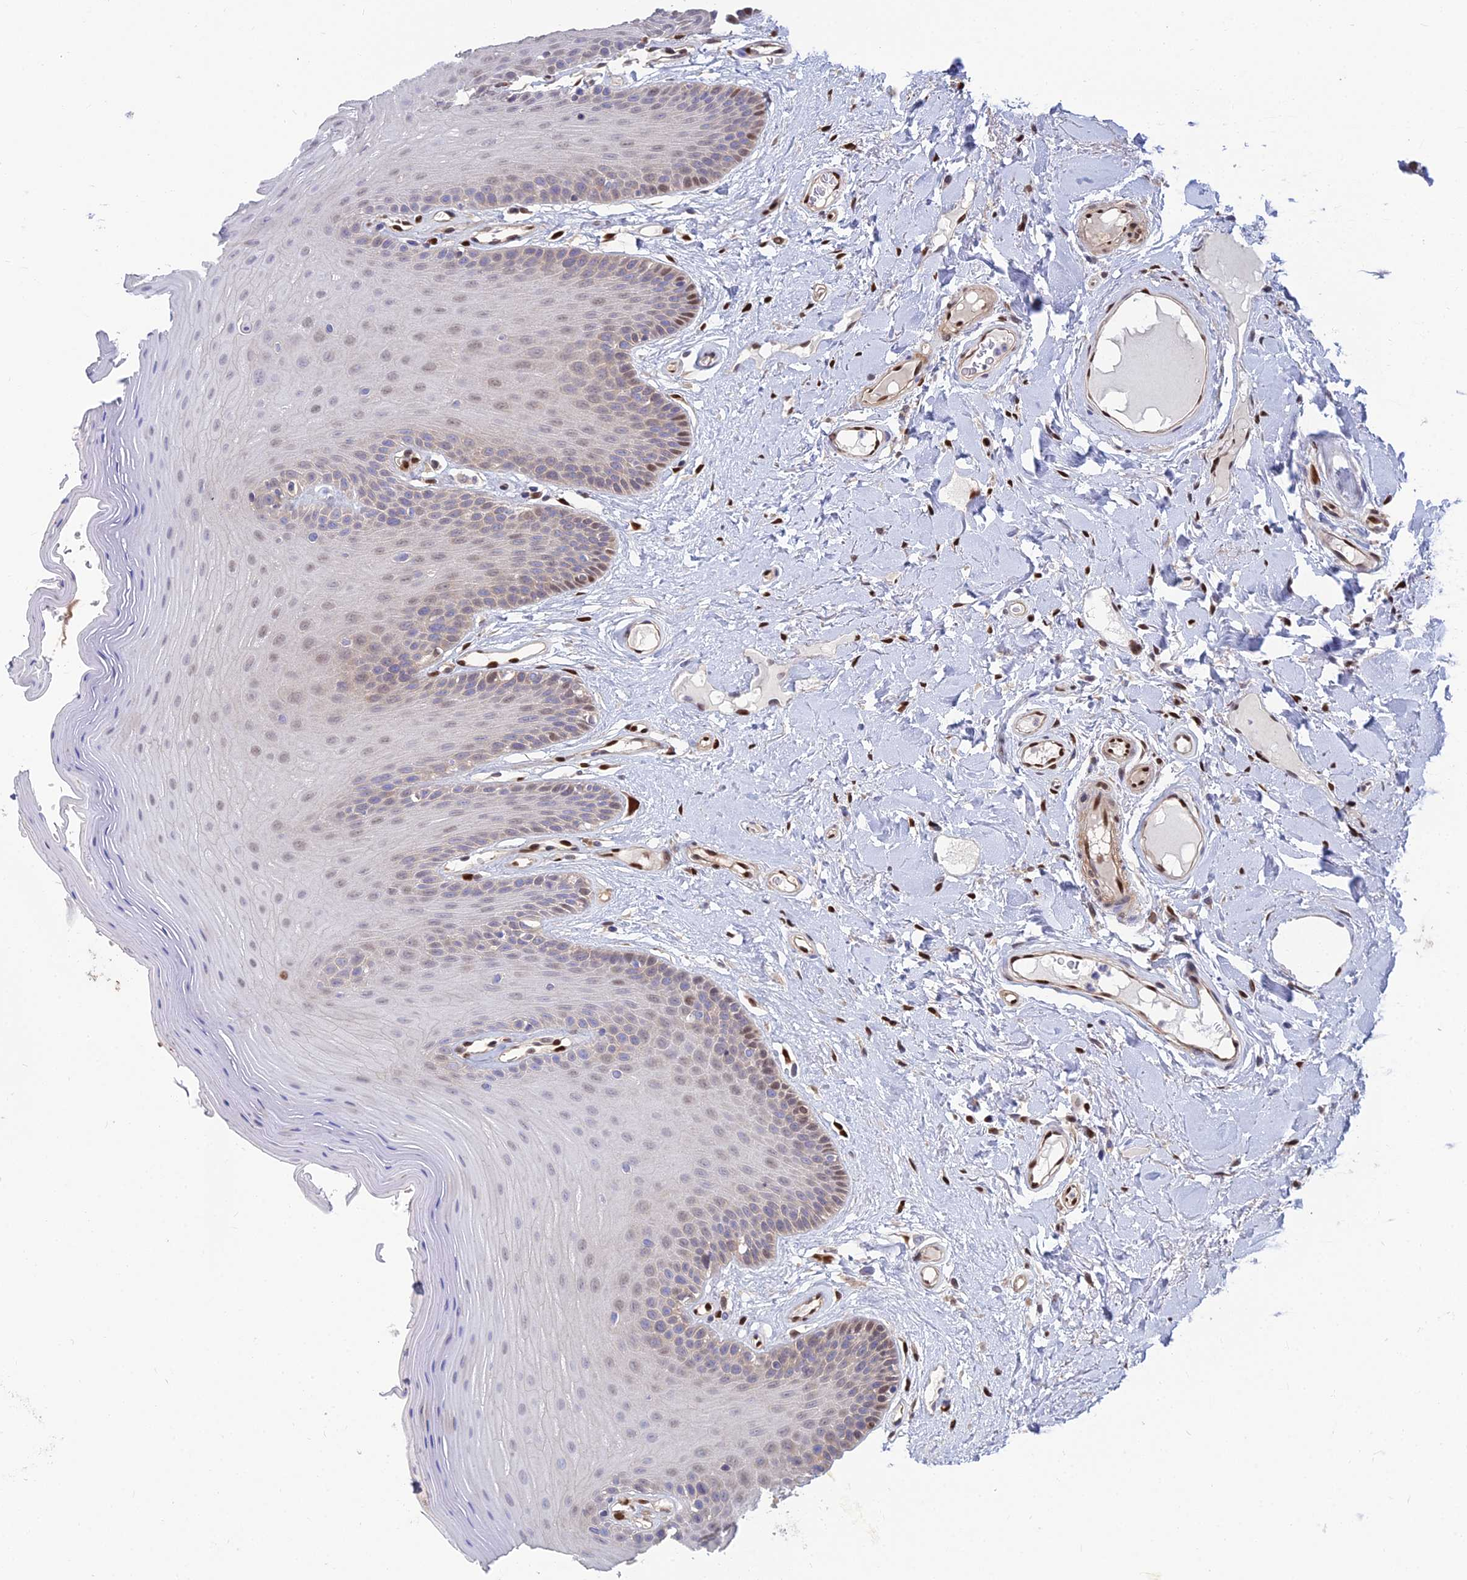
{"staining": {"intensity": "moderate", "quantity": "<25%", "location": "nuclear"}, "tissue": "oral mucosa", "cell_type": "Squamous epithelial cells", "image_type": "normal", "snomed": [{"axis": "morphology", "description": "Normal tissue, NOS"}, {"axis": "morphology", "description": "Squamous cell carcinoma, NOS"}, {"axis": "topography", "description": "Skeletal muscle"}, {"axis": "topography", "description": "Adipose tissue"}, {"axis": "topography", "description": "Vascular tissue"}, {"axis": "topography", "description": "Oral tissue"}, {"axis": "topography", "description": "Peripheral nerve tissue"}, {"axis": "topography", "description": "Head-Neck"}], "caption": "Squamous epithelial cells exhibit low levels of moderate nuclear staining in about <25% of cells in benign oral mucosa. (DAB = brown stain, brightfield microscopy at high magnification).", "gene": "DNPEP", "patient": {"sex": "male", "age": 71}}